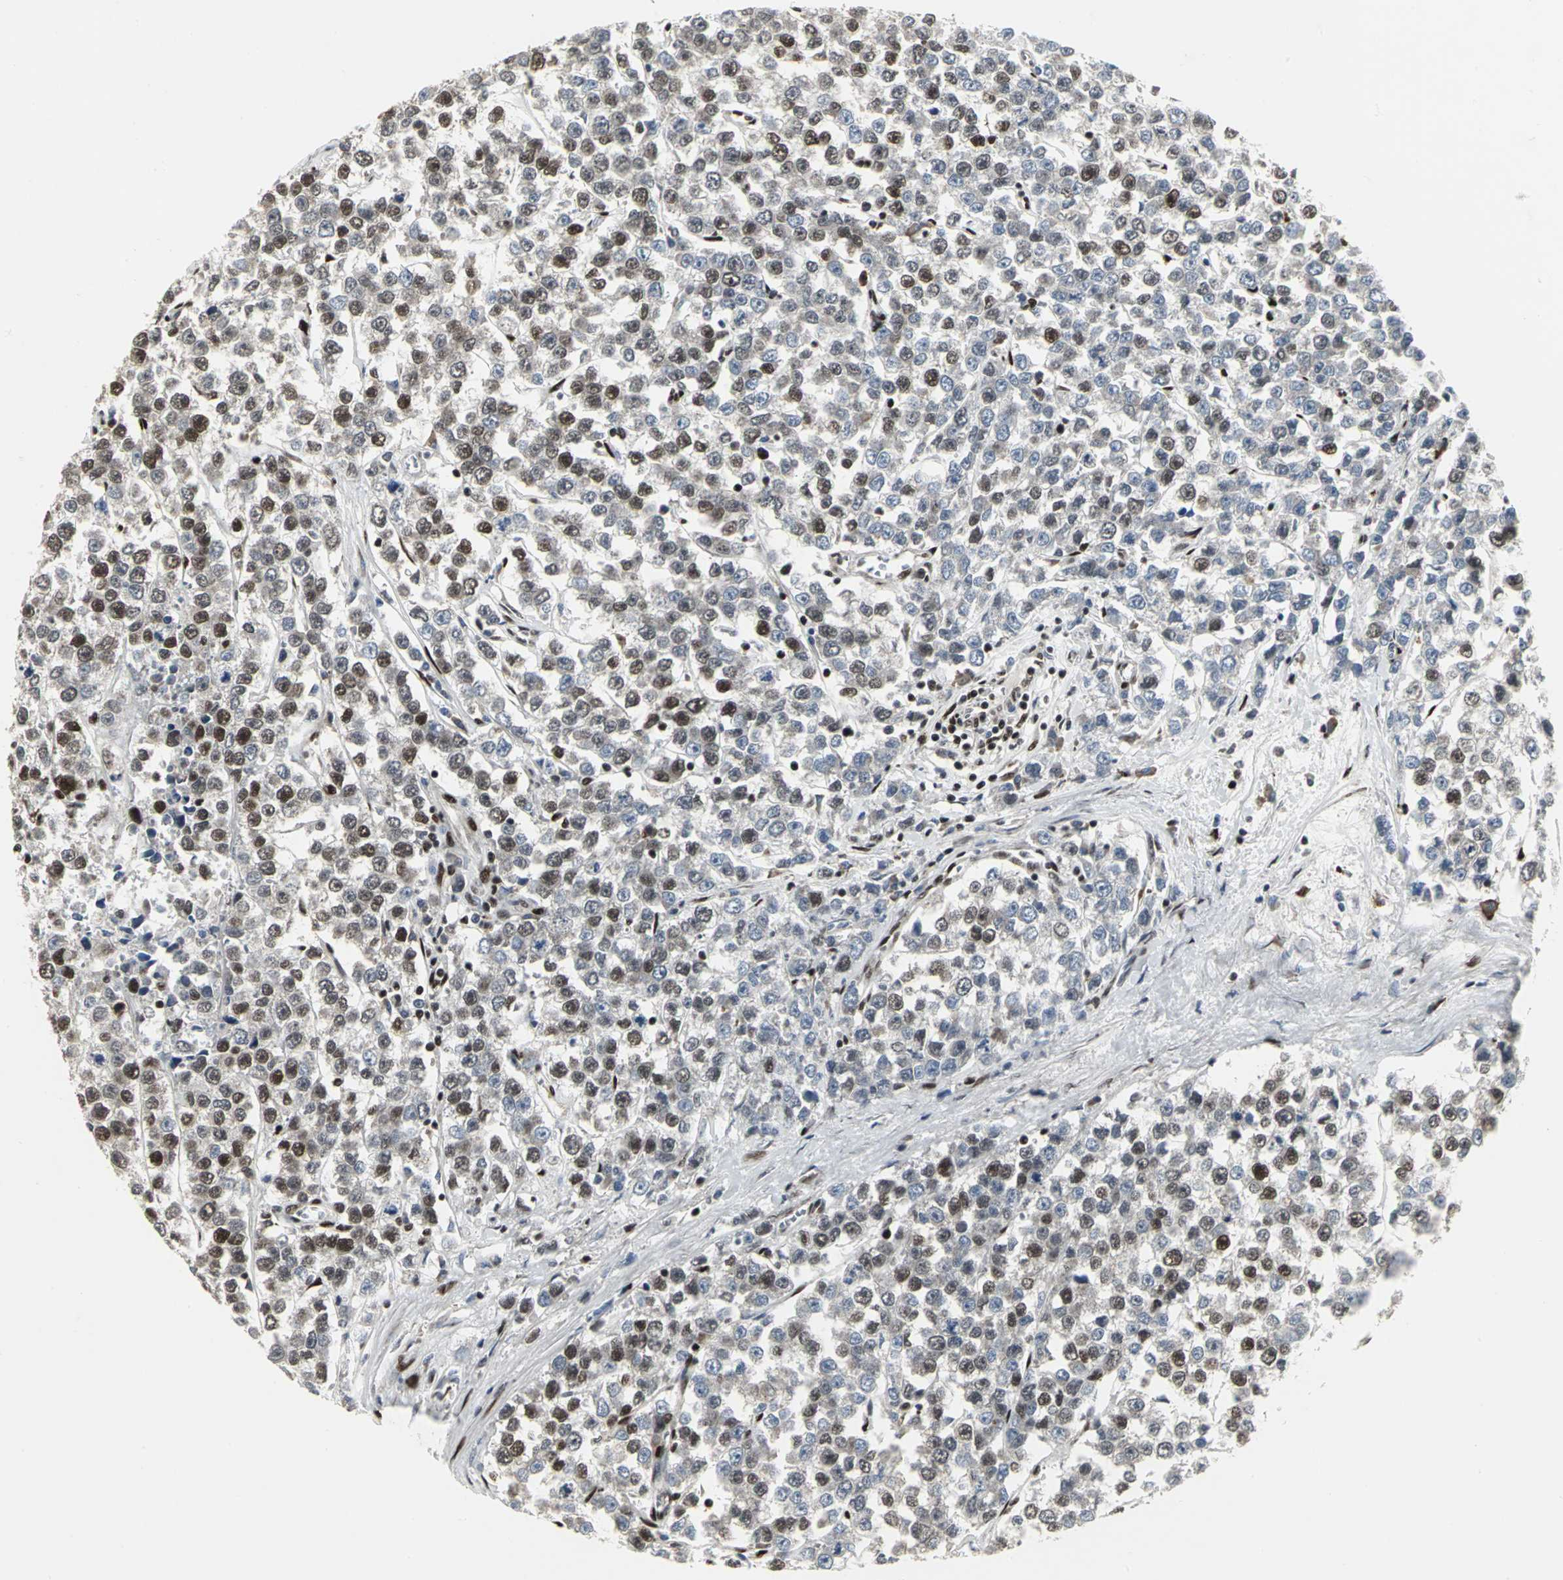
{"staining": {"intensity": "moderate", "quantity": "25%-75%", "location": "nuclear"}, "tissue": "testis cancer", "cell_type": "Tumor cells", "image_type": "cancer", "snomed": [{"axis": "morphology", "description": "Seminoma, NOS"}, {"axis": "morphology", "description": "Carcinoma, Embryonal, NOS"}, {"axis": "topography", "description": "Testis"}], "caption": "Moderate nuclear protein positivity is identified in approximately 25%-75% of tumor cells in testis cancer.", "gene": "SRF", "patient": {"sex": "male", "age": 52}}